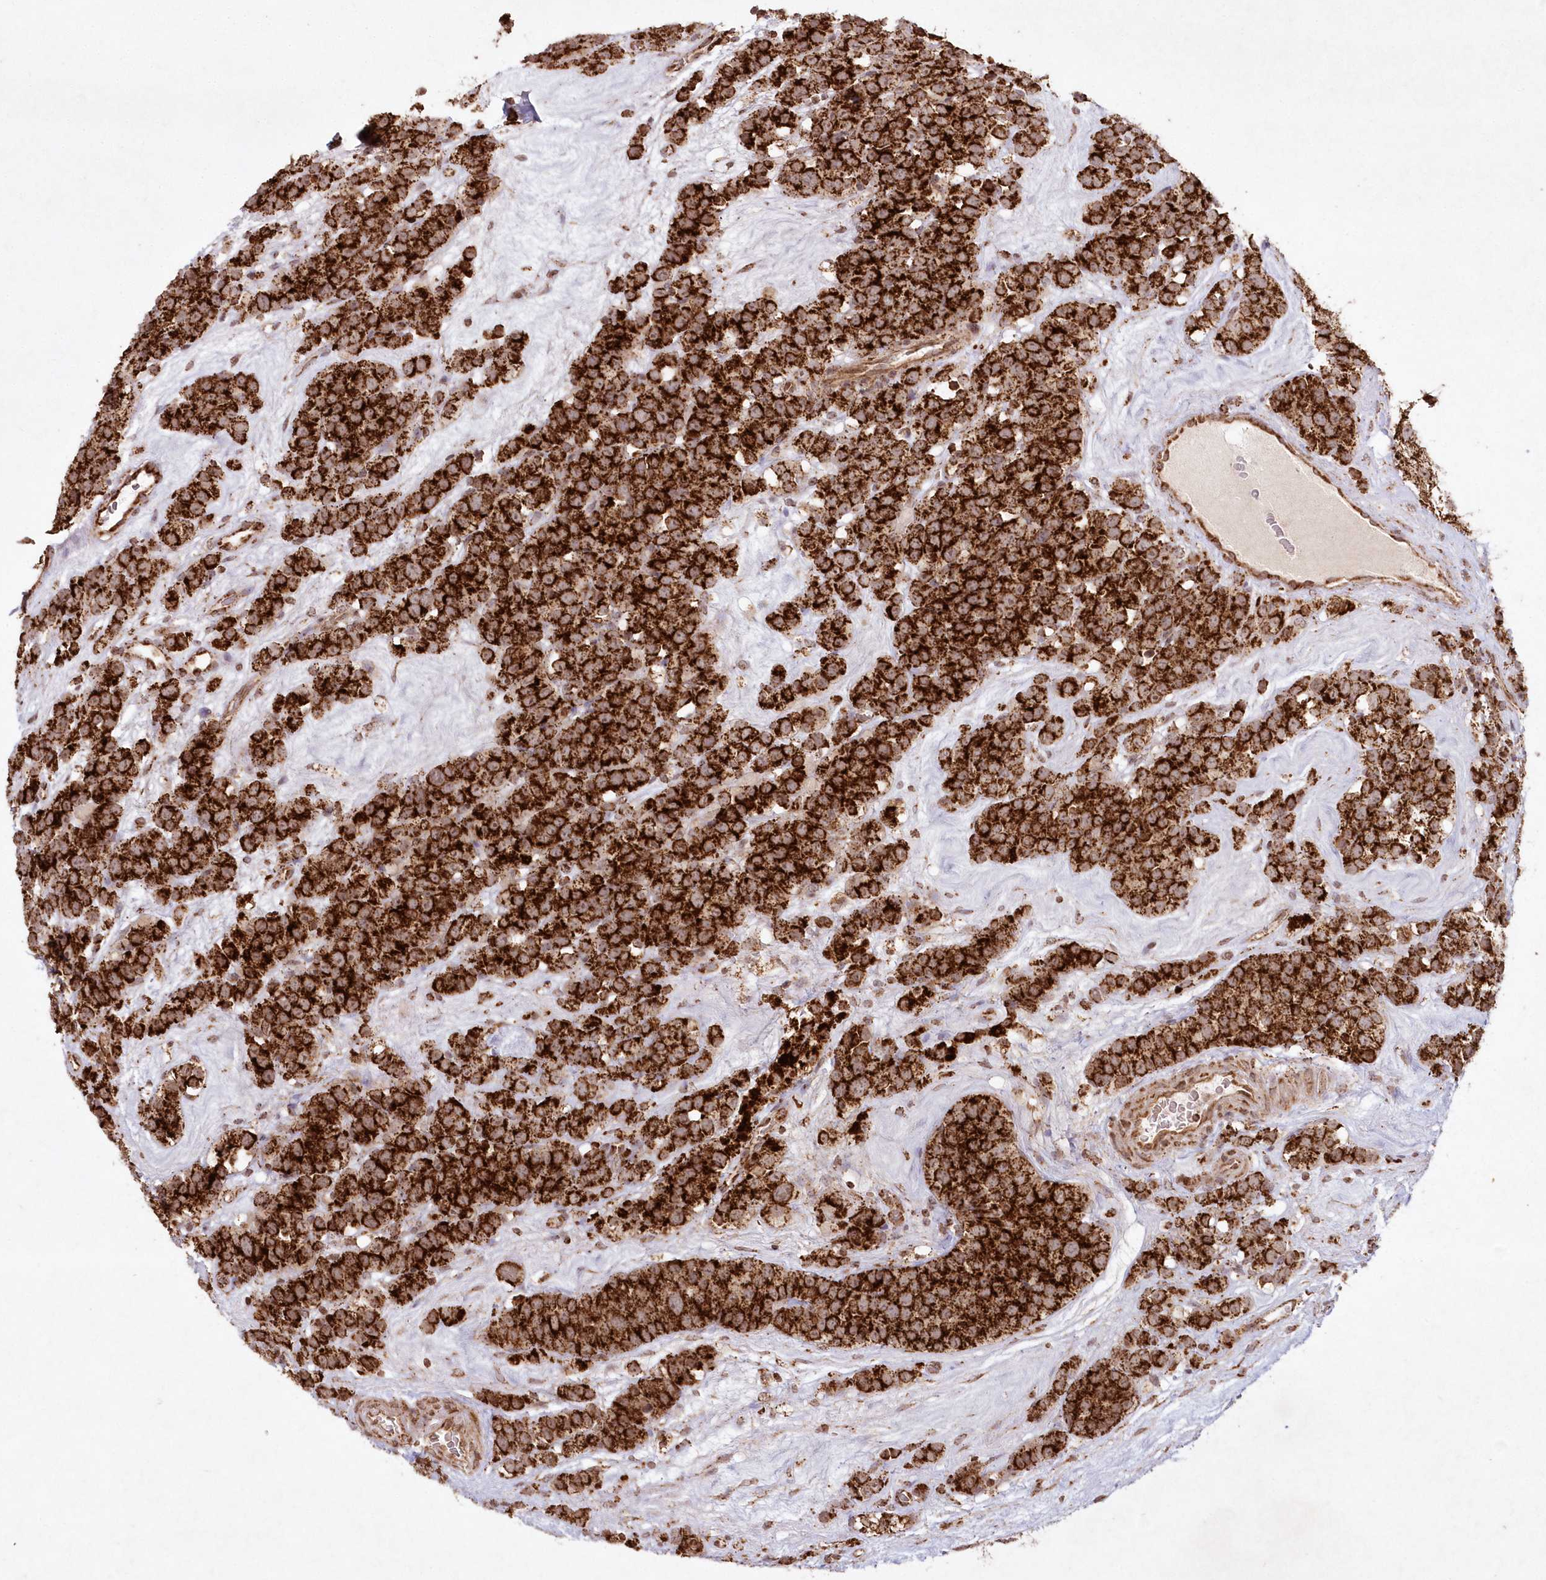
{"staining": {"intensity": "strong", "quantity": ">75%", "location": "cytoplasmic/membranous"}, "tissue": "testis cancer", "cell_type": "Tumor cells", "image_type": "cancer", "snomed": [{"axis": "morphology", "description": "Seminoma, NOS"}, {"axis": "topography", "description": "Testis"}], "caption": "Protein expression by immunohistochemistry displays strong cytoplasmic/membranous positivity in about >75% of tumor cells in seminoma (testis).", "gene": "LRPPRC", "patient": {"sex": "male", "age": 71}}